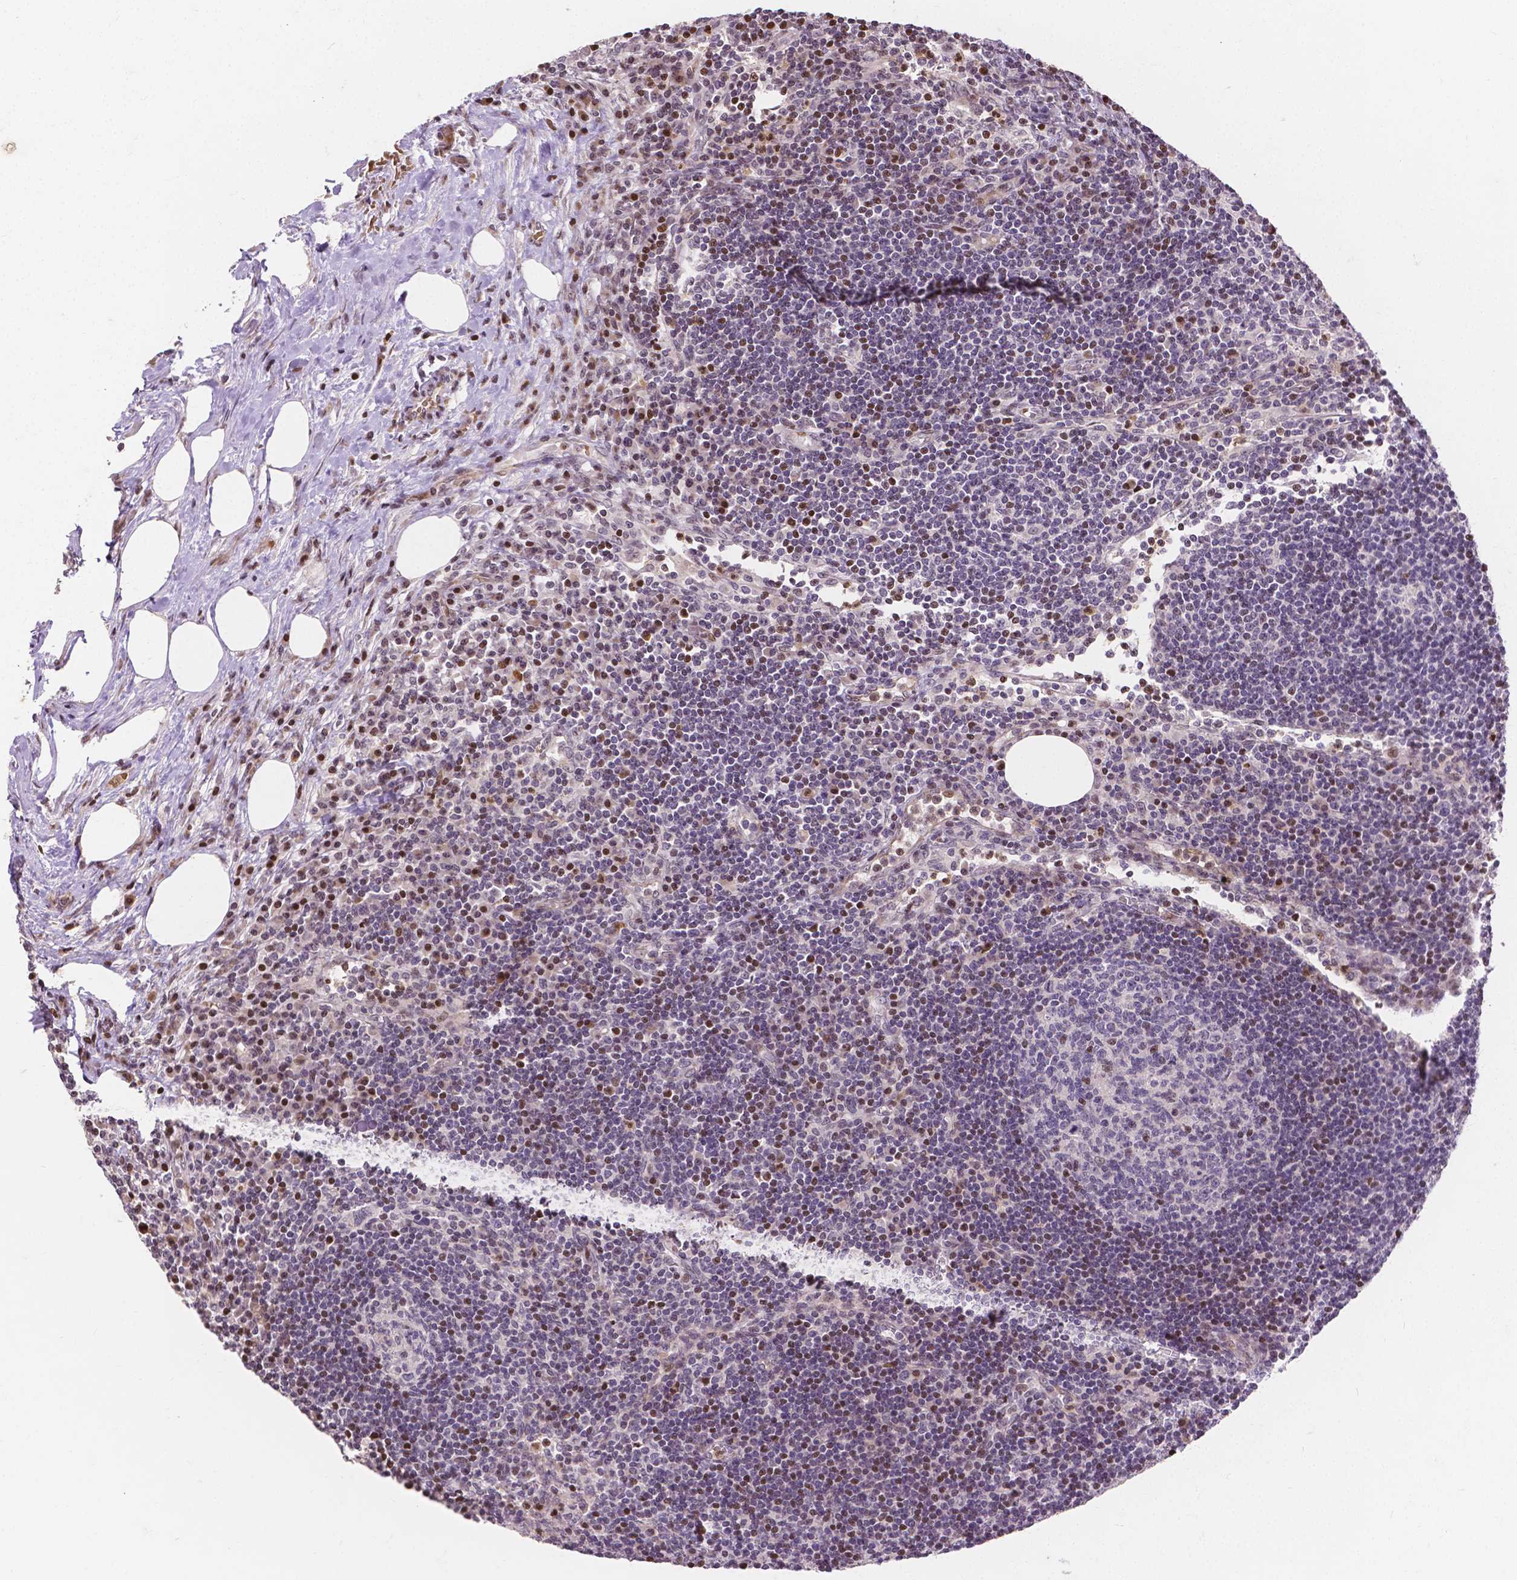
{"staining": {"intensity": "negative", "quantity": "none", "location": "none"}, "tissue": "lymph node", "cell_type": "Germinal center cells", "image_type": "normal", "snomed": [{"axis": "morphology", "description": "Normal tissue, NOS"}, {"axis": "topography", "description": "Lymph node"}], "caption": "IHC of unremarkable lymph node displays no positivity in germinal center cells. The staining was performed using DAB (3,3'-diaminobenzidine) to visualize the protein expression in brown, while the nuclei were stained in blue with hematoxylin (Magnification: 20x).", "gene": "PTPN18", "patient": {"sex": "male", "age": 67}}